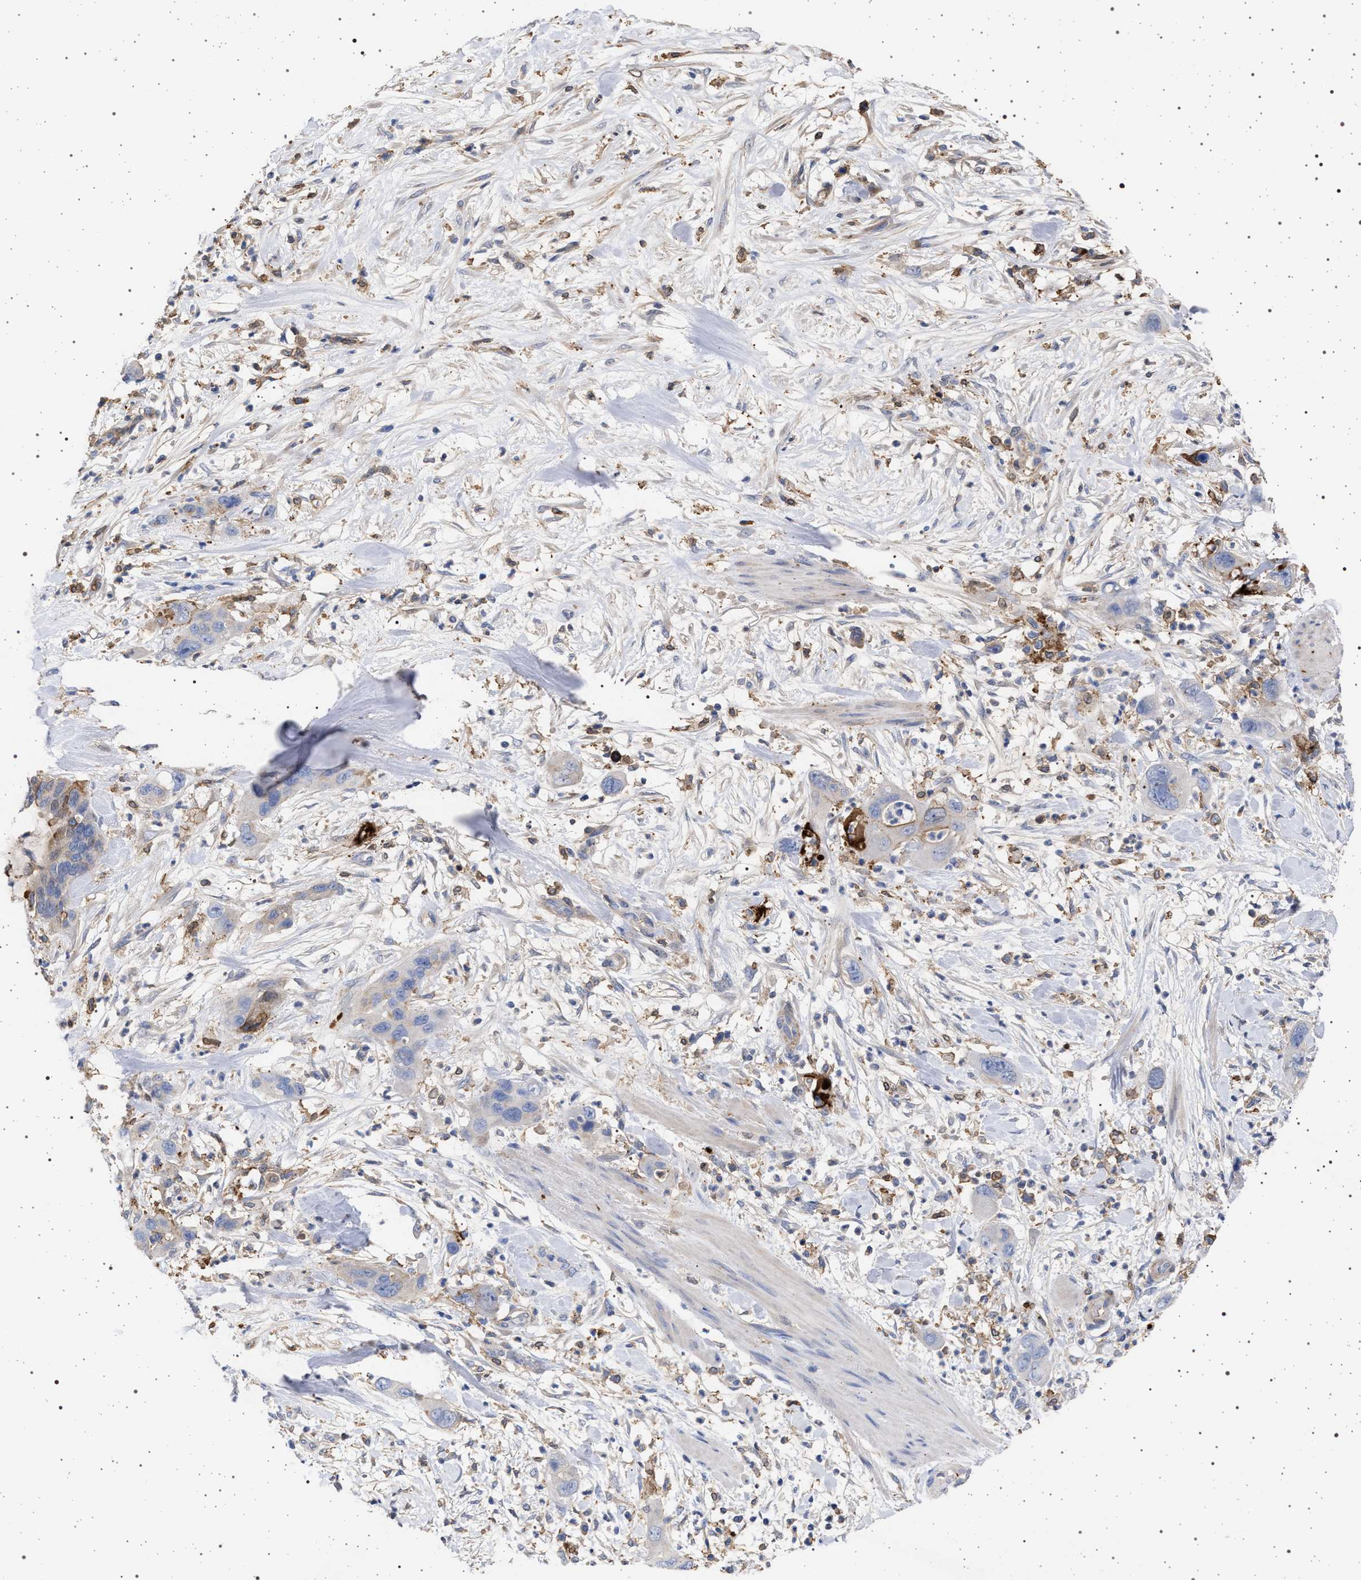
{"staining": {"intensity": "weak", "quantity": "<25%", "location": "cytoplasmic/membranous"}, "tissue": "pancreatic cancer", "cell_type": "Tumor cells", "image_type": "cancer", "snomed": [{"axis": "morphology", "description": "Adenocarcinoma, NOS"}, {"axis": "topography", "description": "Pancreas"}], "caption": "The immunohistochemistry histopathology image has no significant staining in tumor cells of pancreatic cancer (adenocarcinoma) tissue.", "gene": "PLG", "patient": {"sex": "female", "age": 71}}